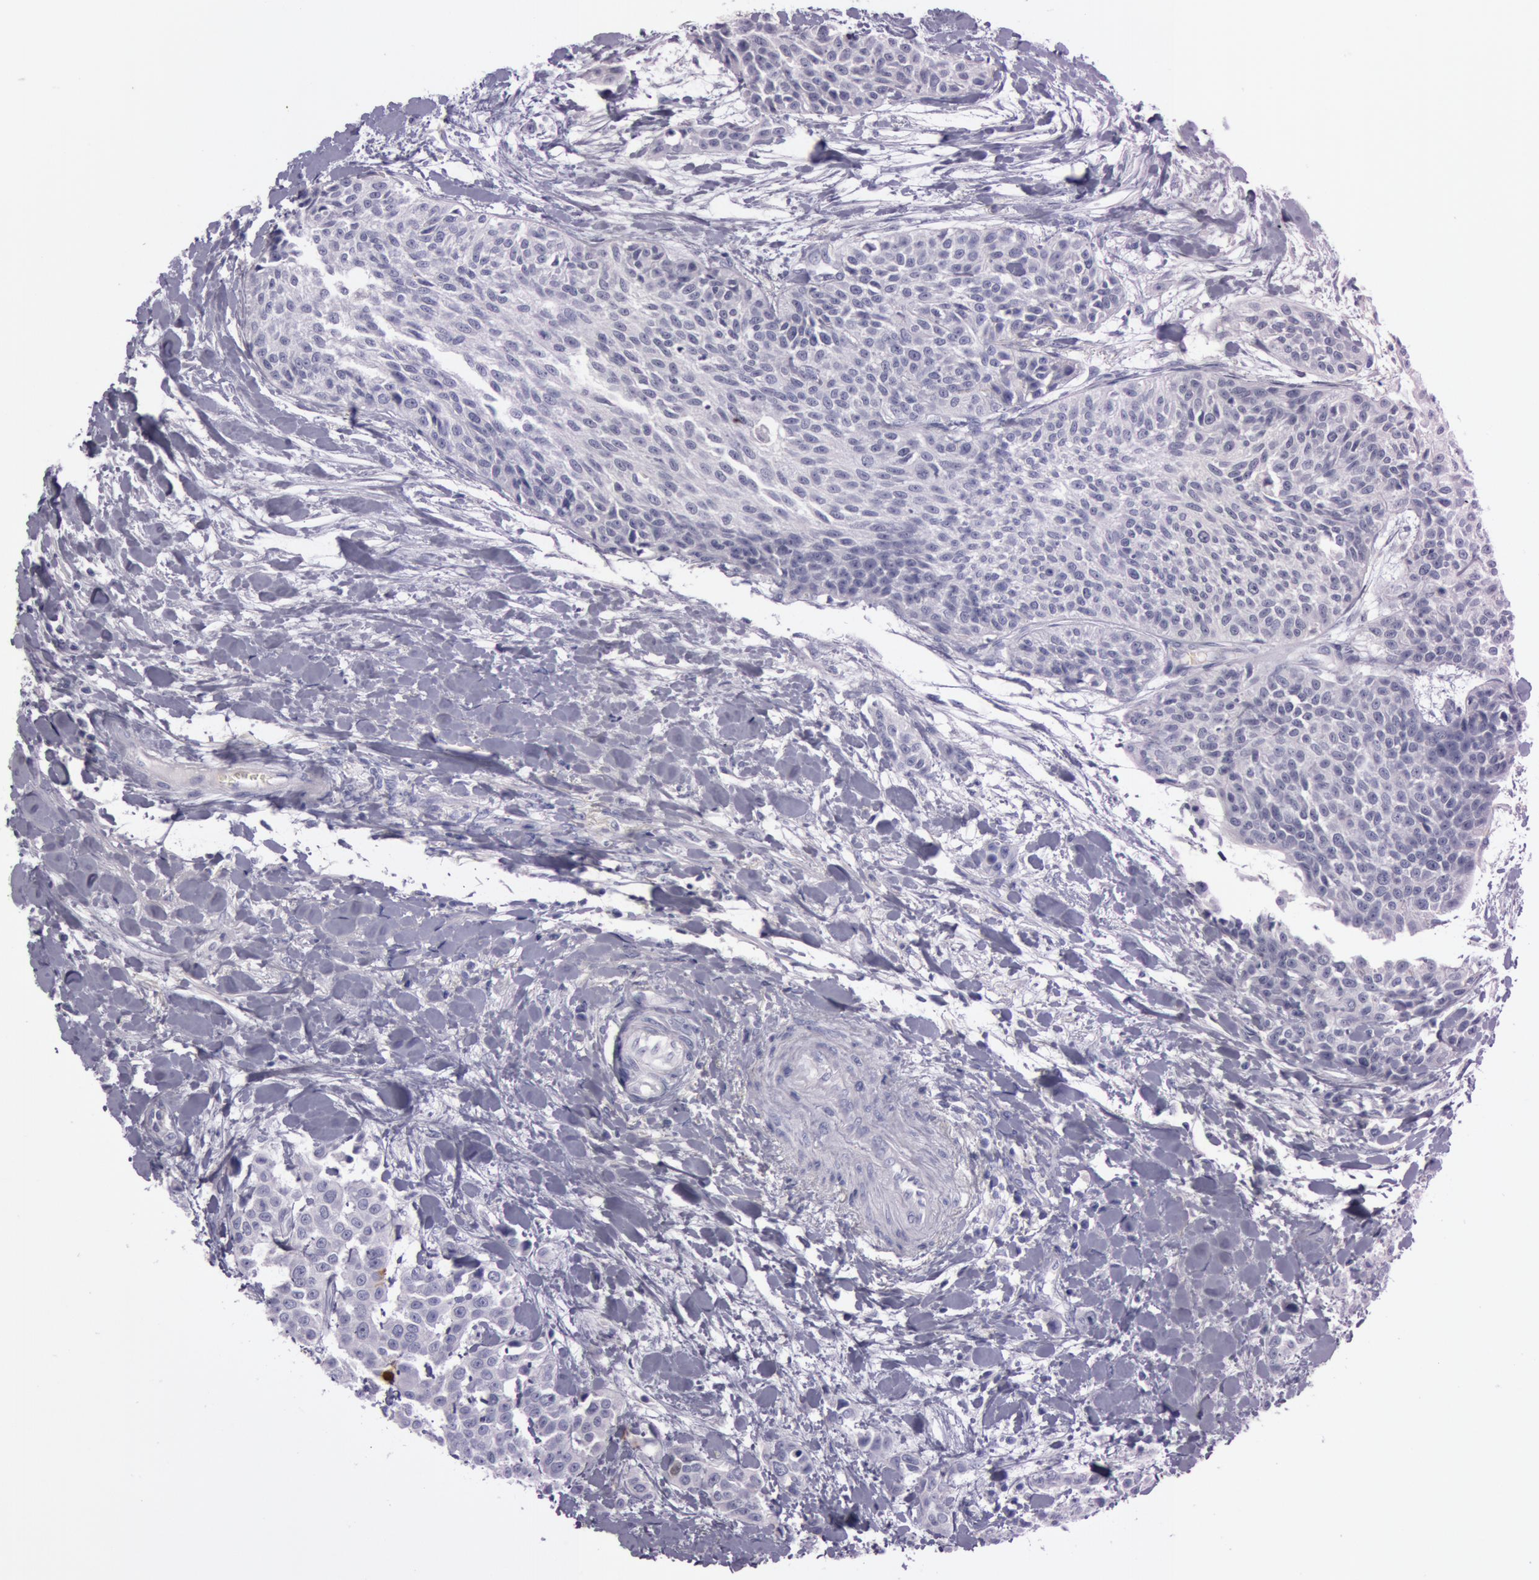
{"staining": {"intensity": "negative", "quantity": "none", "location": "none"}, "tissue": "urothelial cancer", "cell_type": "Tumor cells", "image_type": "cancer", "snomed": [{"axis": "morphology", "description": "Urothelial carcinoma, High grade"}, {"axis": "topography", "description": "Urinary bladder"}], "caption": "This micrograph is of high-grade urothelial carcinoma stained with IHC to label a protein in brown with the nuclei are counter-stained blue. There is no staining in tumor cells. The staining is performed using DAB brown chromogen with nuclei counter-stained in using hematoxylin.", "gene": "S100A7", "patient": {"sex": "male", "age": 56}}